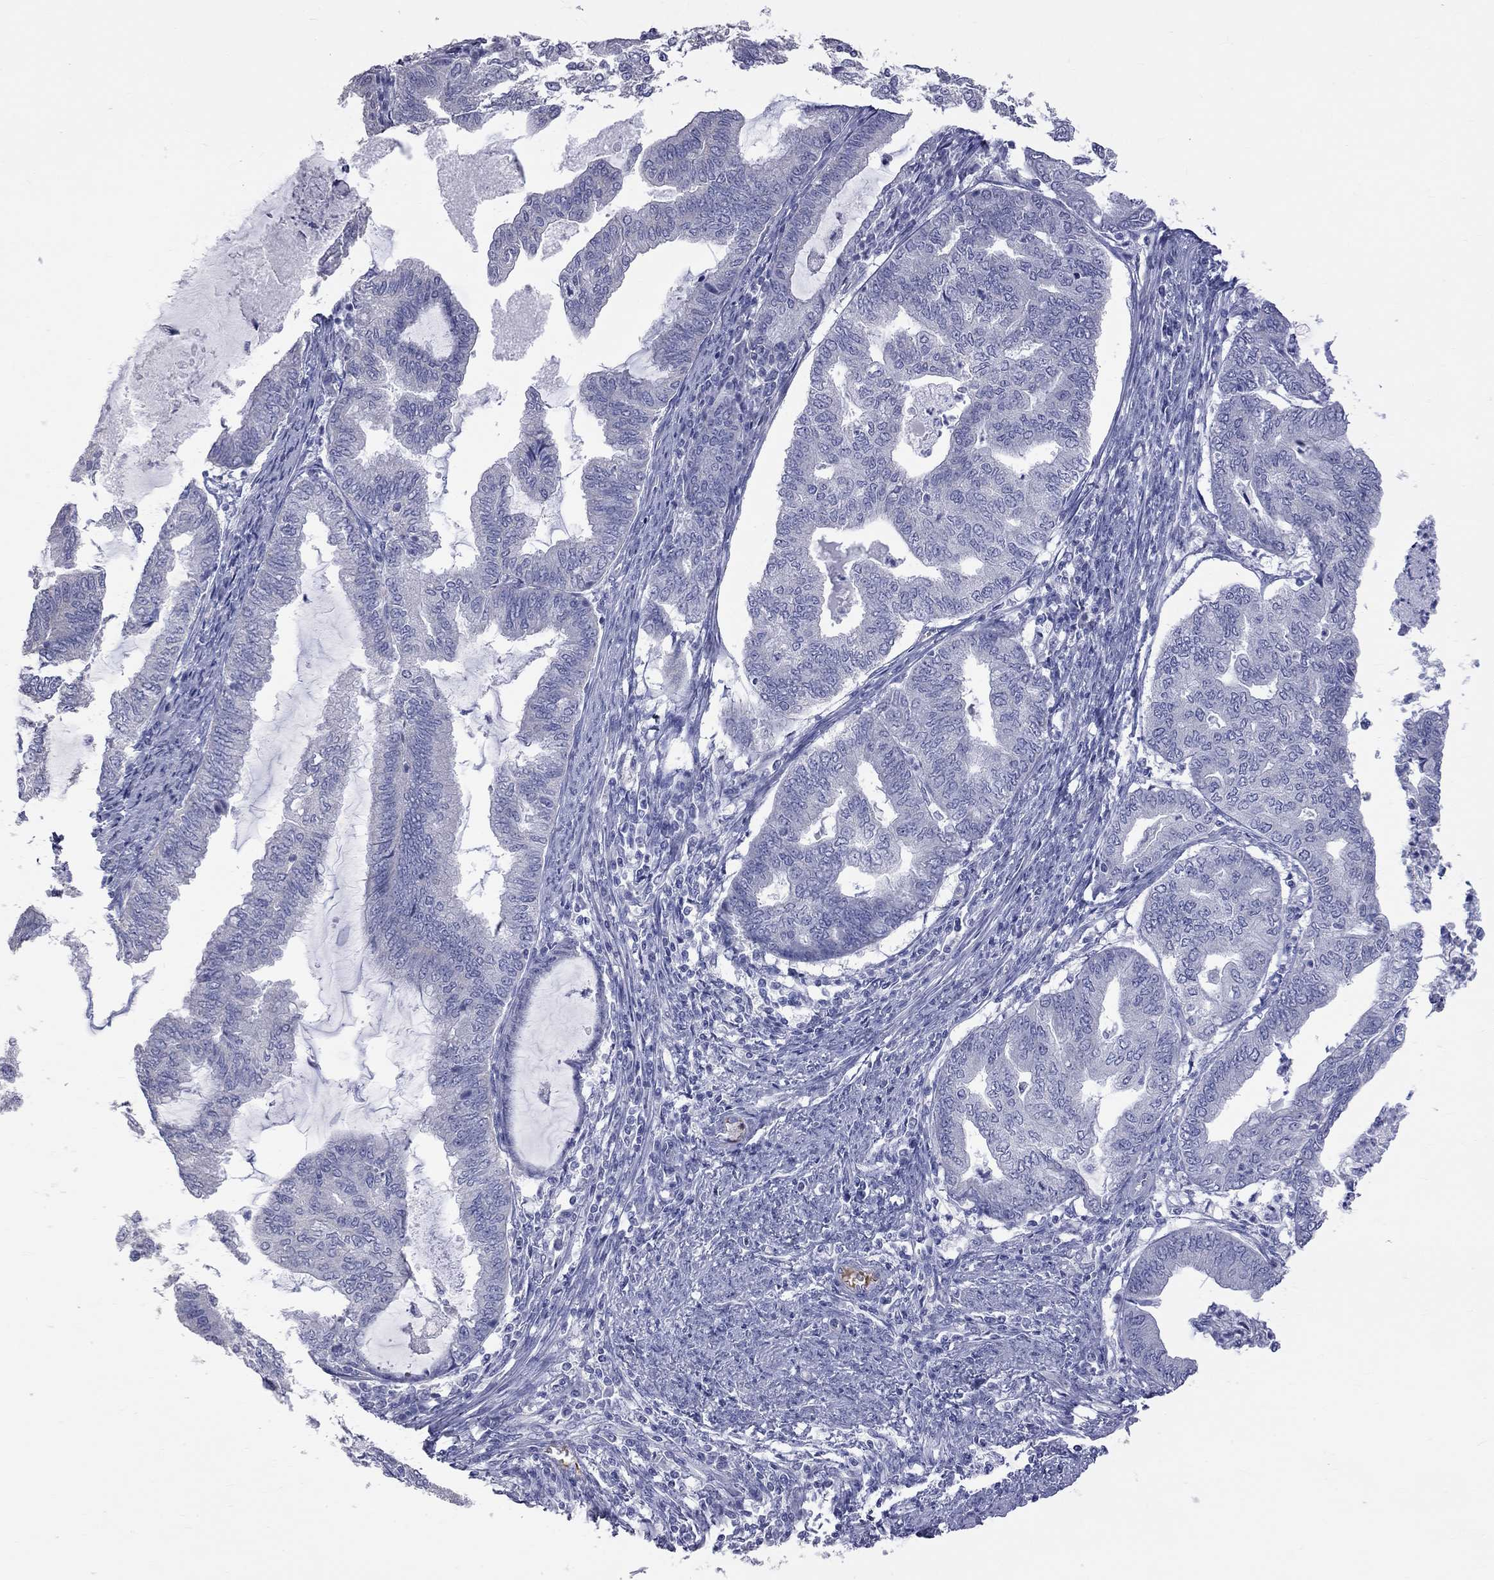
{"staining": {"intensity": "negative", "quantity": "none", "location": "none"}, "tissue": "endometrial cancer", "cell_type": "Tumor cells", "image_type": "cancer", "snomed": [{"axis": "morphology", "description": "Adenocarcinoma, NOS"}, {"axis": "topography", "description": "Endometrium"}], "caption": "High power microscopy micrograph of an immunohistochemistry (IHC) histopathology image of endometrial adenocarcinoma, revealing no significant expression in tumor cells.", "gene": "KCND2", "patient": {"sex": "female", "age": 79}}